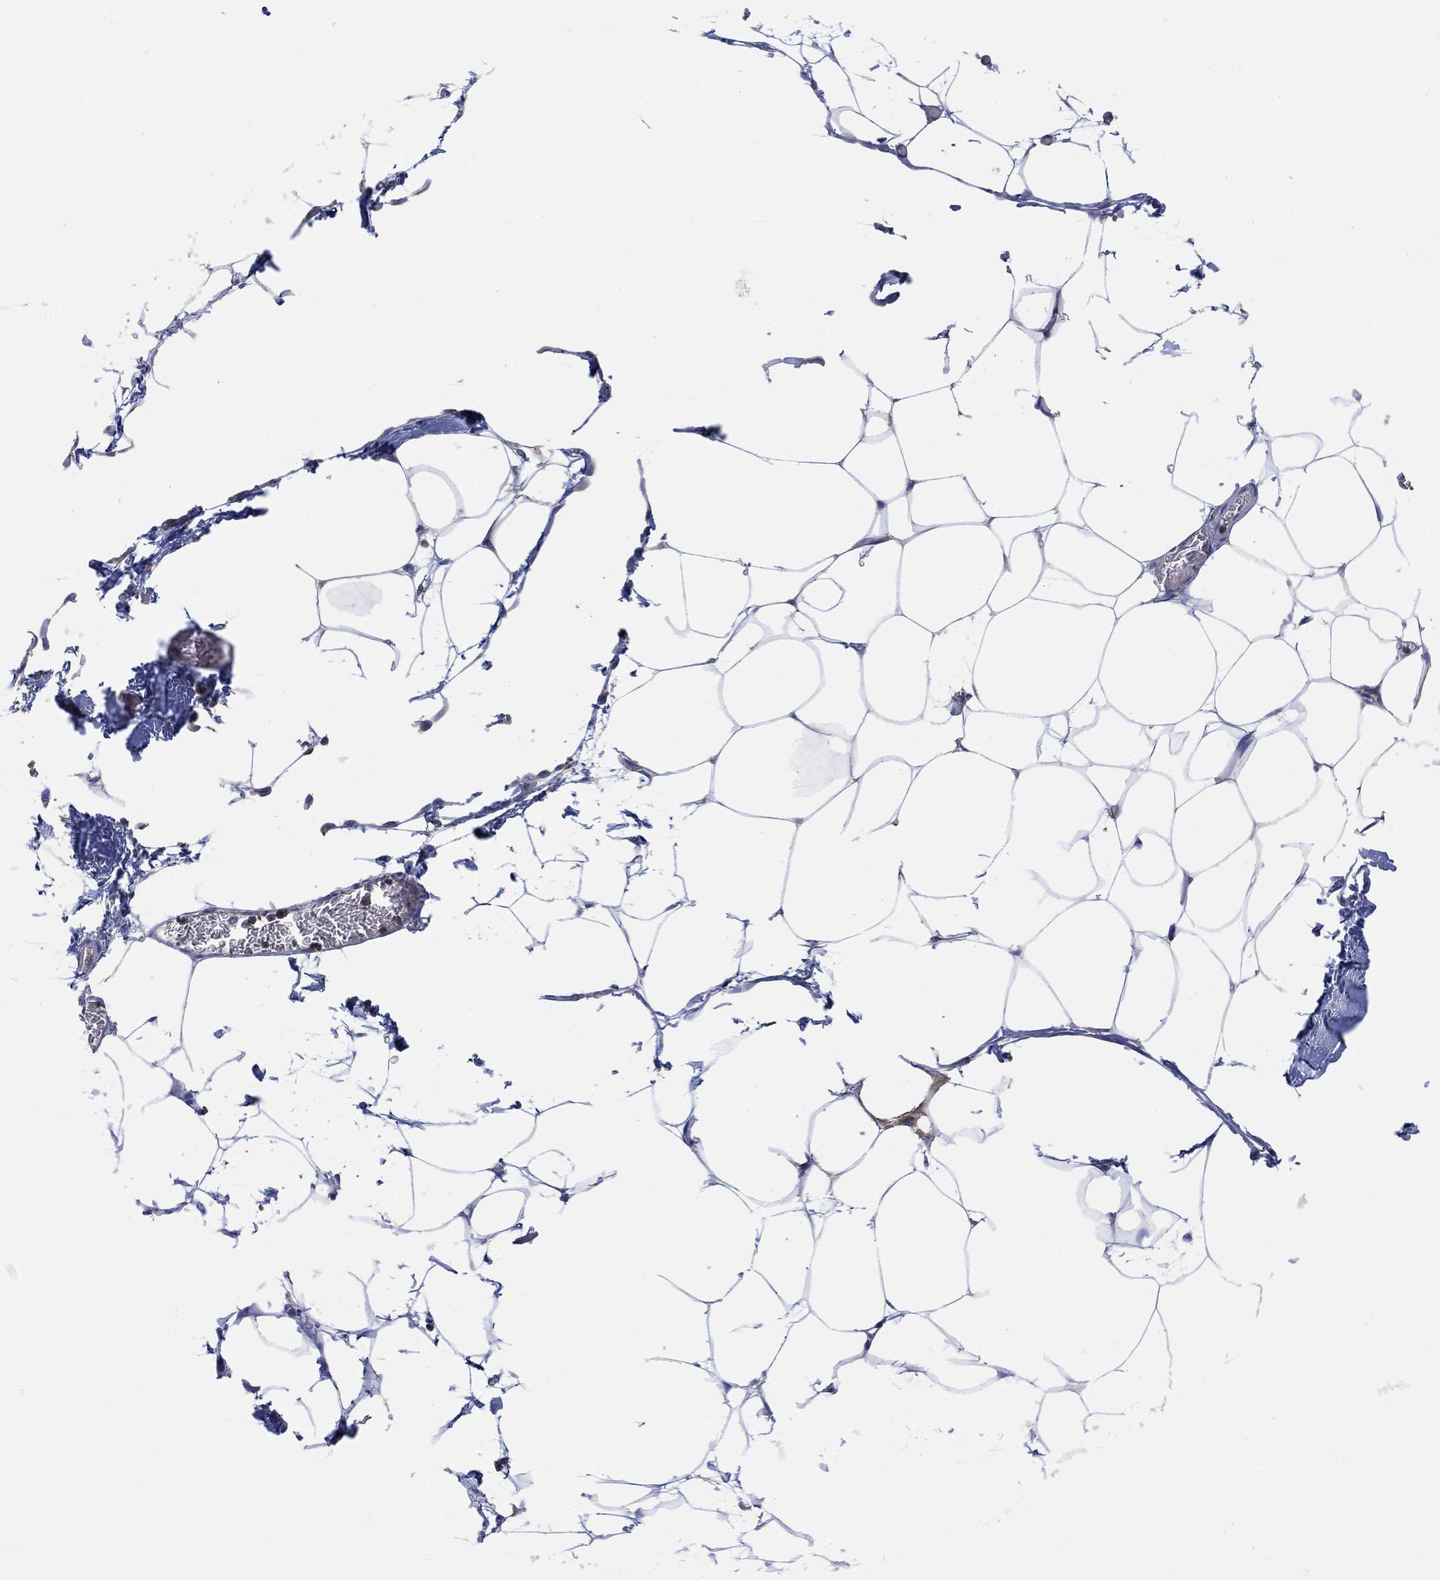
{"staining": {"intensity": "negative", "quantity": "none", "location": "none"}, "tissue": "adipose tissue", "cell_type": "Adipocytes", "image_type": "normal", "snomed": [{"axis": "morphology", "description": "Normal tissue, NOS"}, {"axis": "topography", "description": "Adipose tissue"}], "caption": "An image of adipose tissue stained for a protein demonstrates no brown staining in adipocytes.", "gene": "BLOC1S3", "patient": {"sex": "male", "age": 57}}